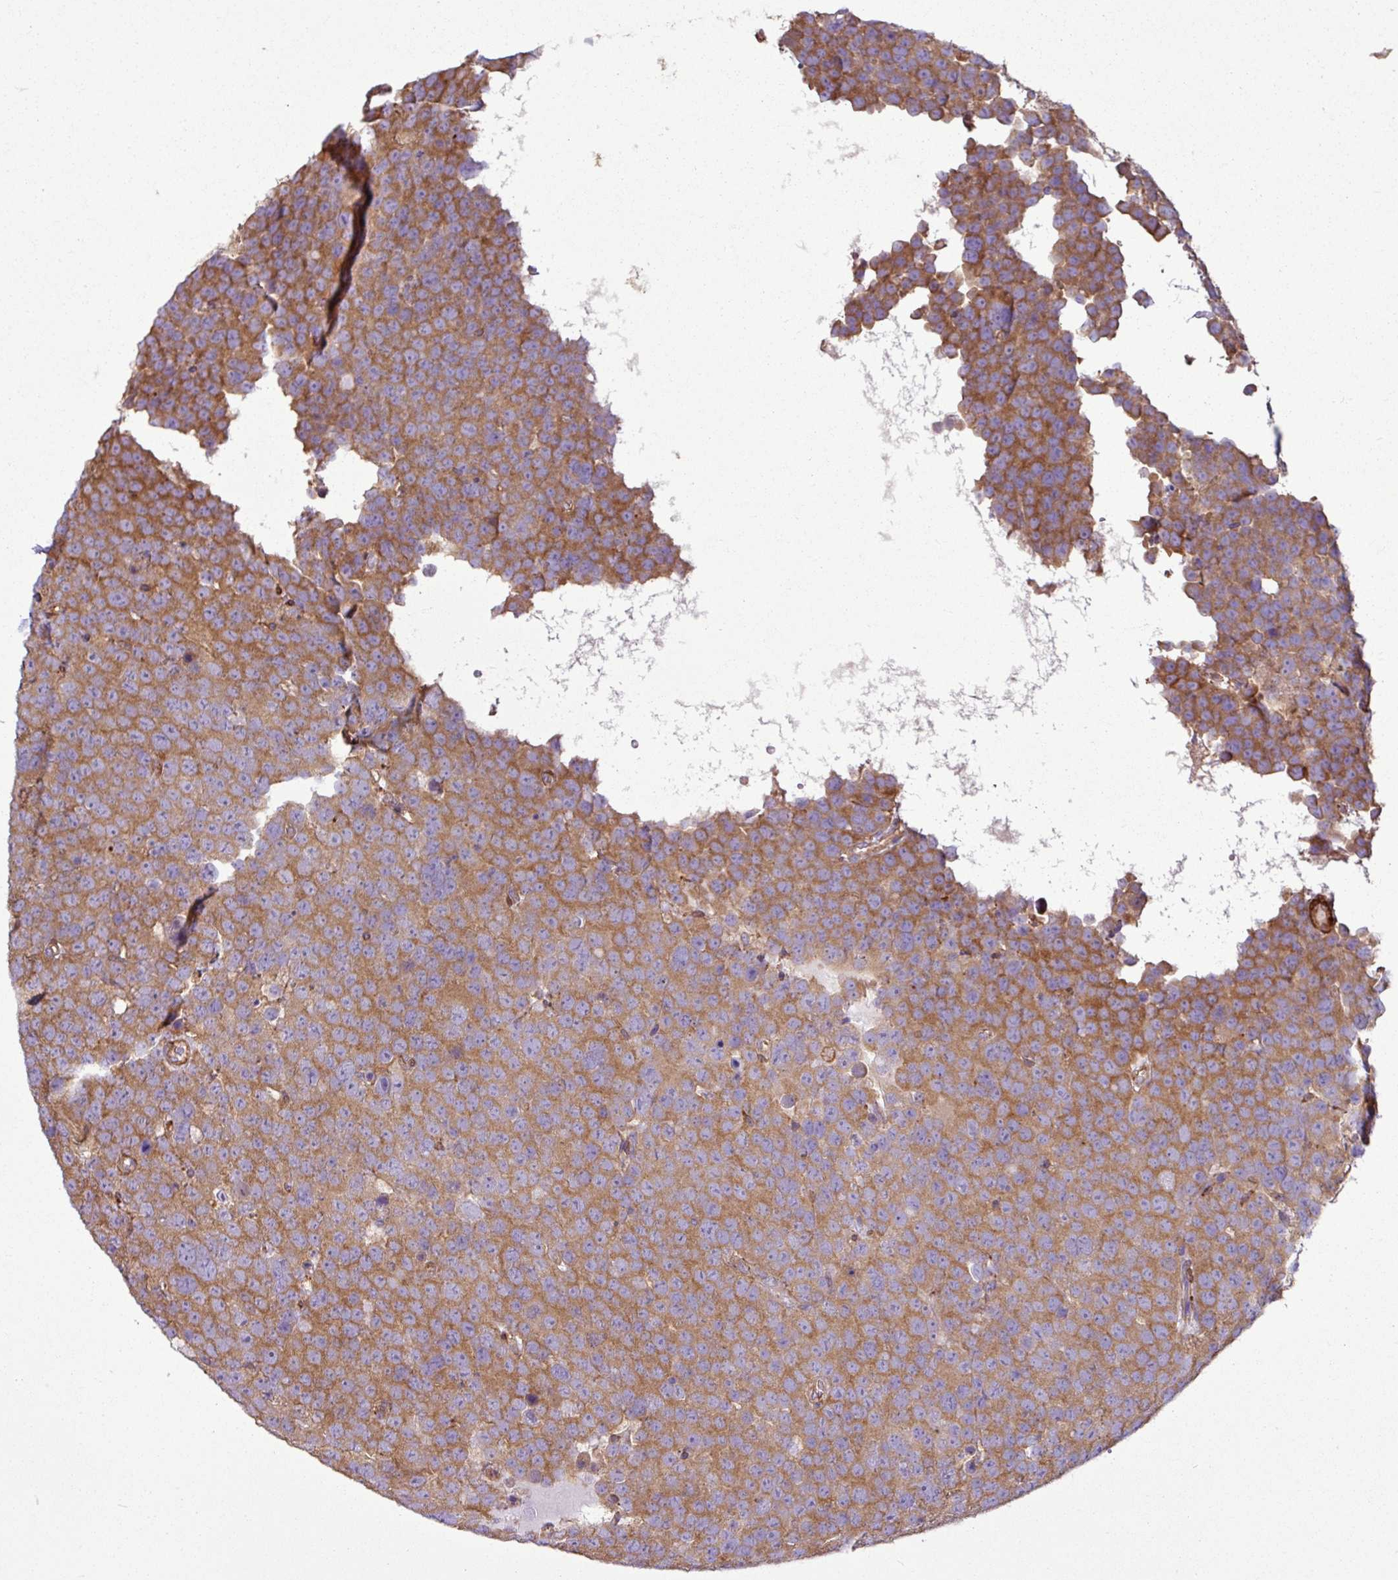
{"staining": {"intensity": "moderate", "quantity": ">75%", "location": "cytoplasmic/membranous"}, "tissue": "testis cancer", "cell_type": "Tumor cells", "image_type": "cancer", "snomed": [{"axis": "morphology", "description": "Seminoma, NOS"}, {"axis": "topography", "description": "Testis"}], "caption": "Testis cancer (seminoma) was stained to show a protein in brown. There is medium levels of moderate cytoplasmic/membranous staining in approximately >75% of tumor cells.", "gene": "PACSIN2", "patient": {"sex": "male", "age": 71}}